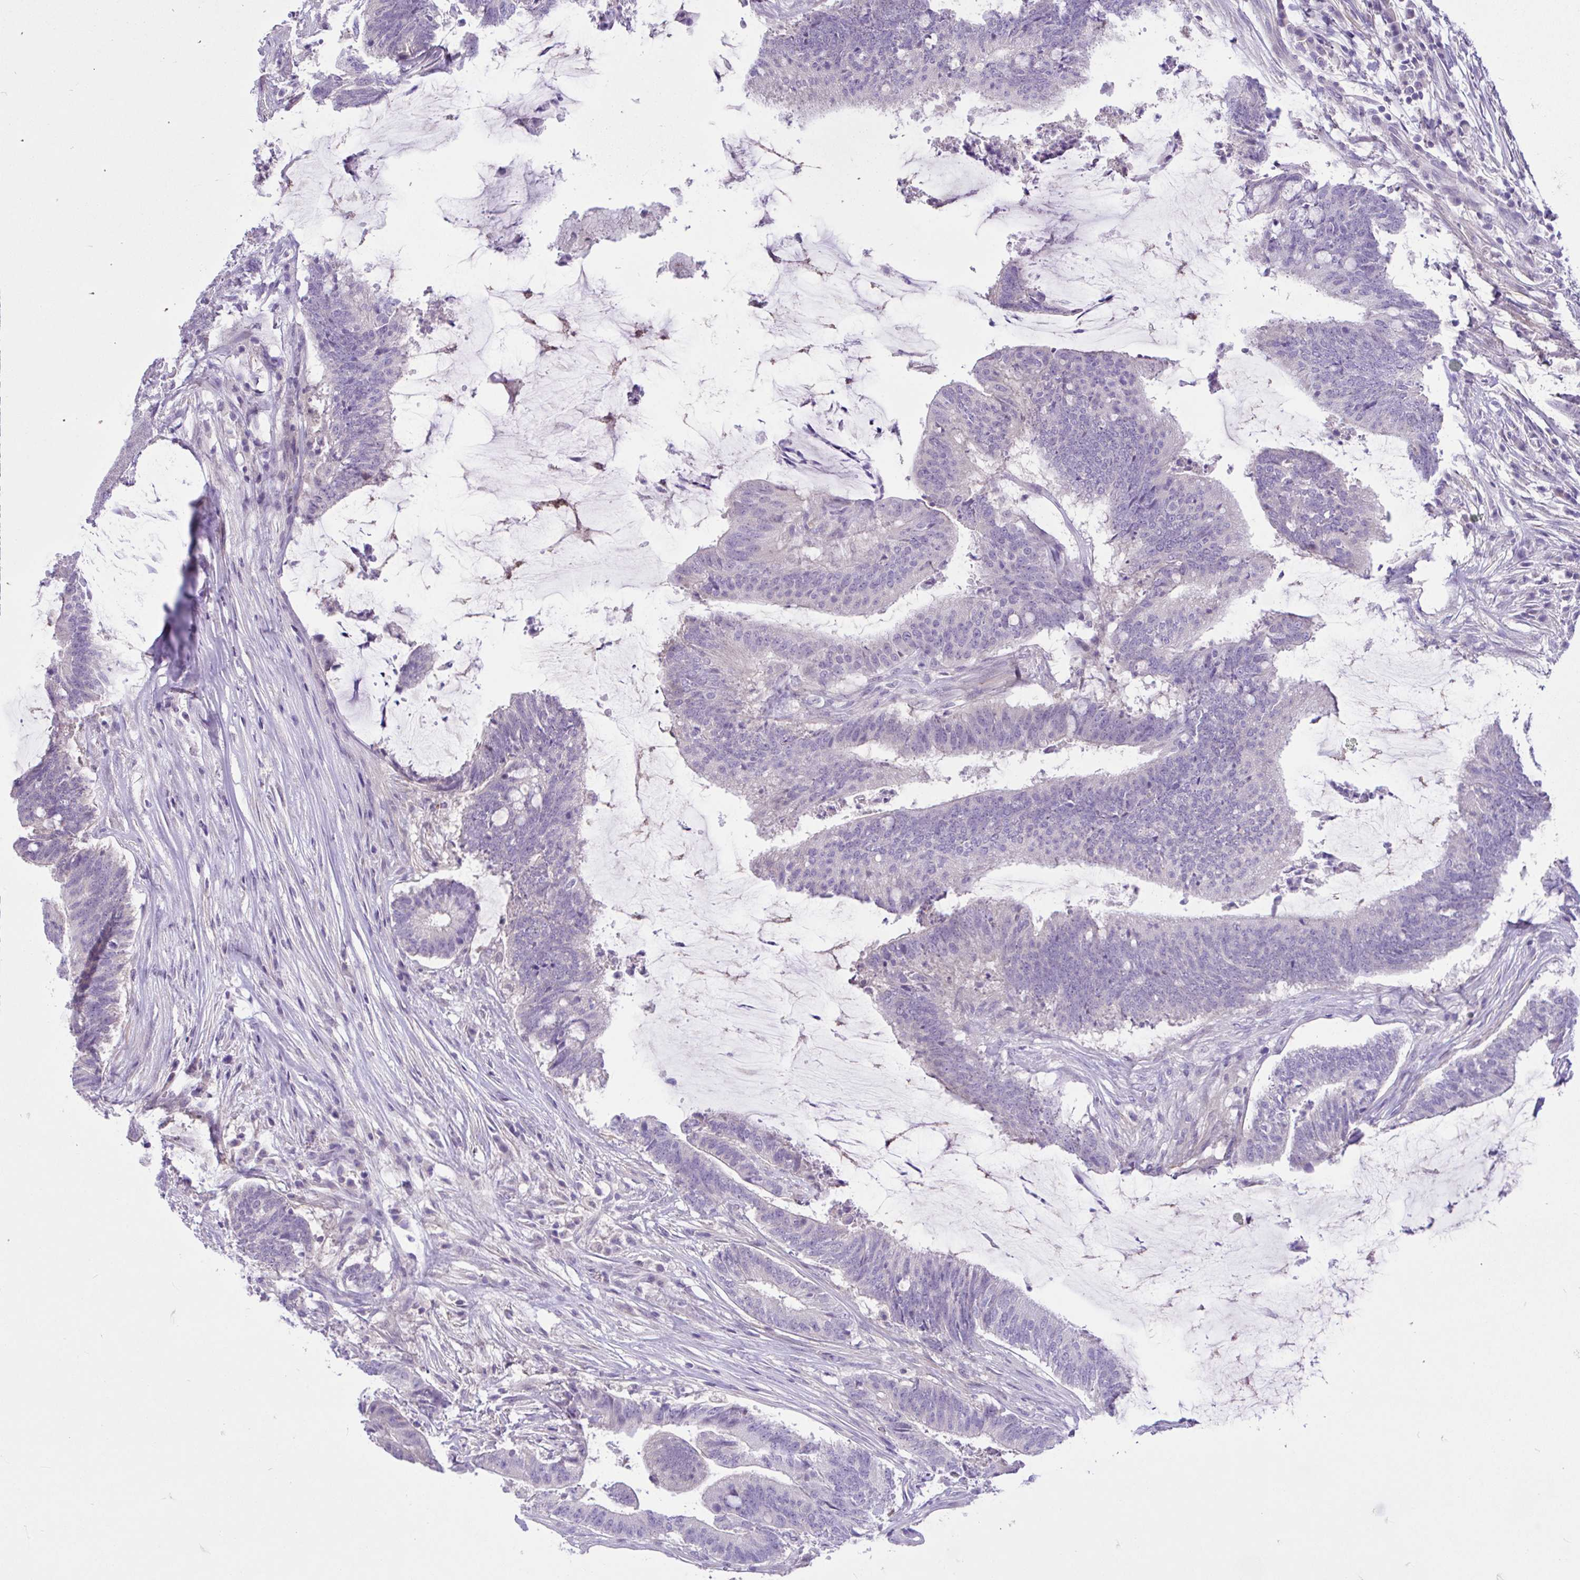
{"staining": {"intensity": "negative", "quantity": "none", "location": "none"}, "tissue": "colorectal cancer", "cell_type": "Tumor cells", "image_type": "cancer", "snomed": [{"axis": "morphology", "description": "Adenocarcinoma, NOS"}, {"axis": "topography", "description": "Colon"}], "caption": "Human colorectal cancer (adenocarcinoma) stained for a protein using immunohistochemistry demonstrates no expression in tumor cells.", "gene": "ANO4", "patient": {"sex": "female", "age": 43}}